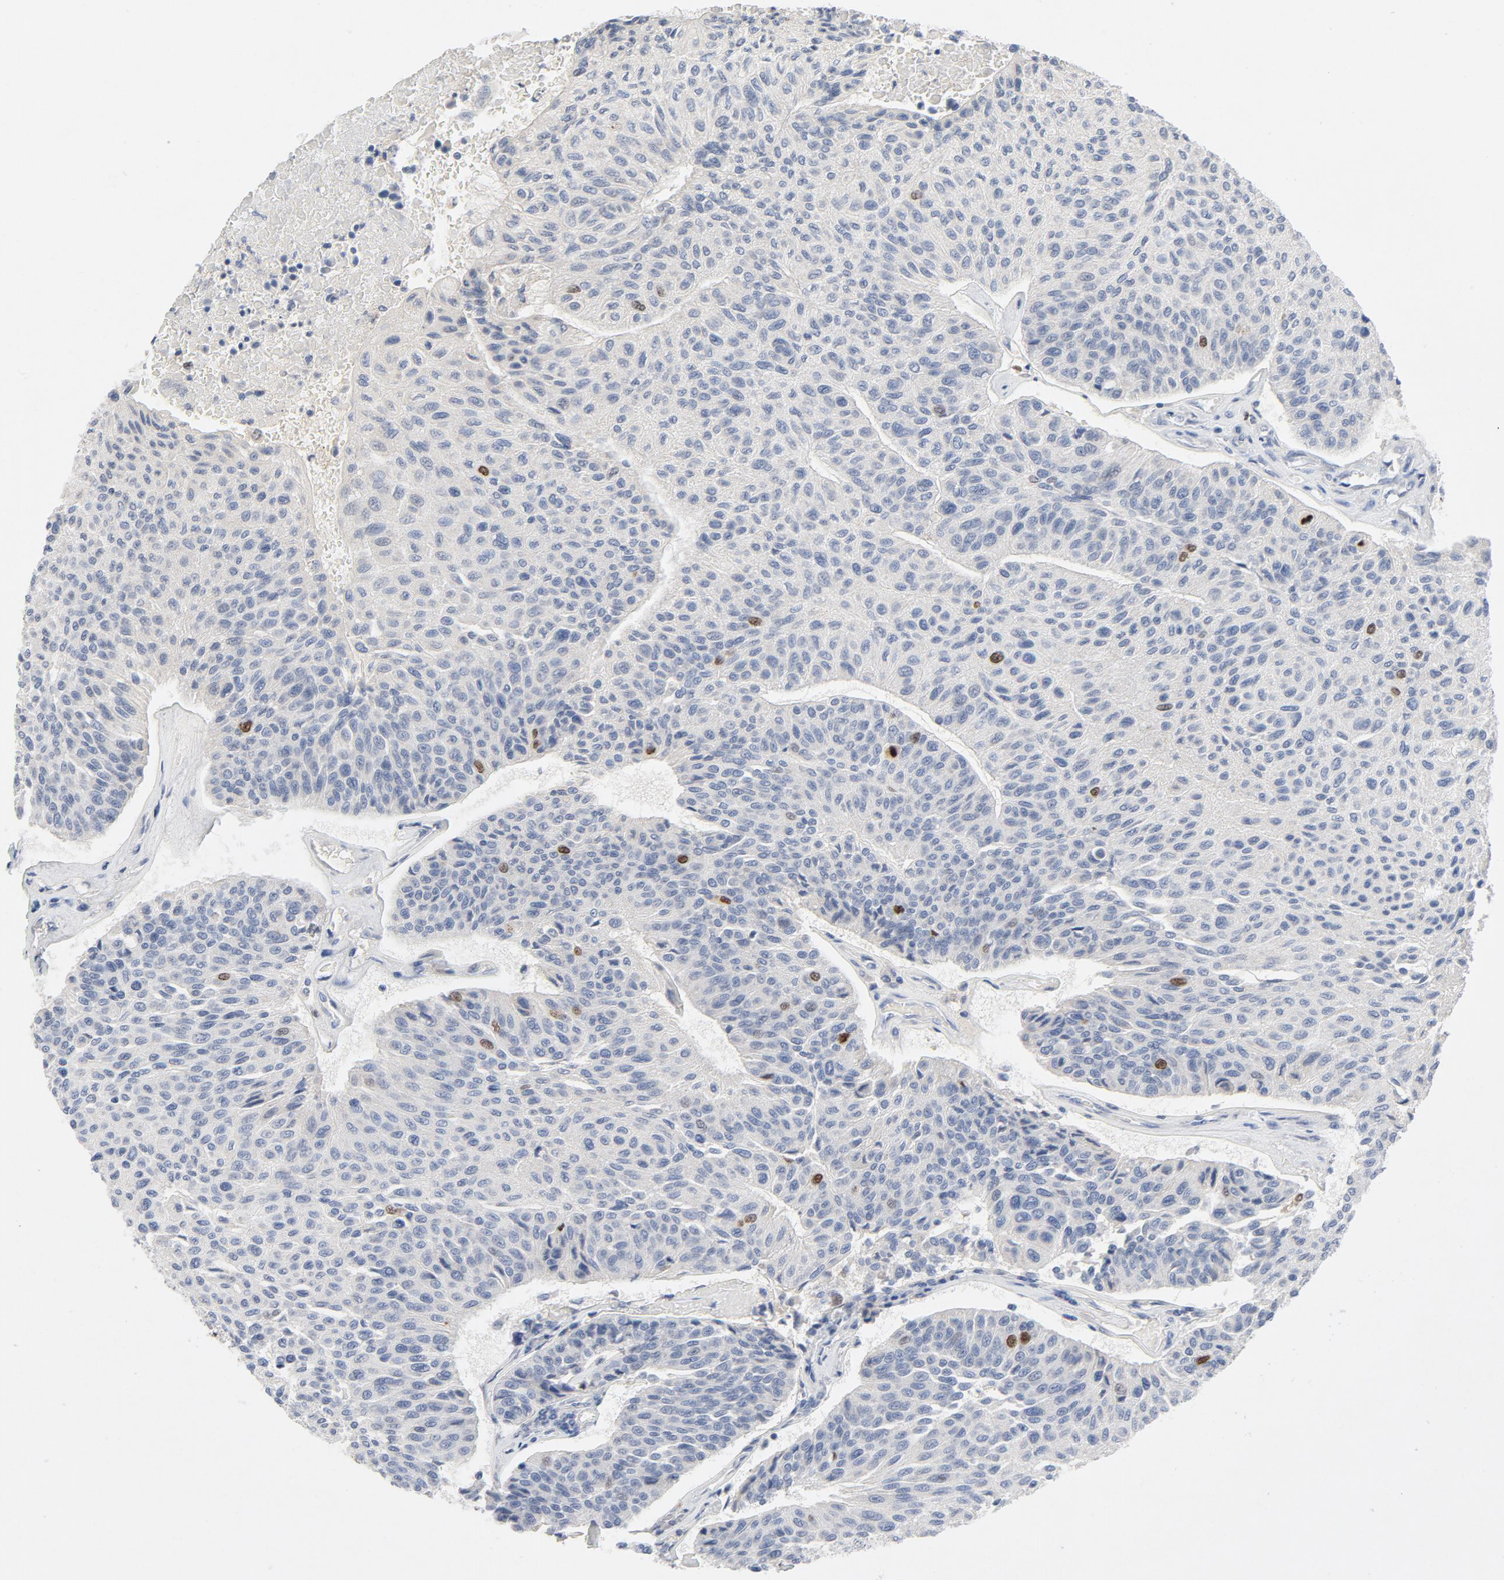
{"staining": {"intensity": "moderate", "quantity": "<25%", "location": "nuclear"}, "tissue": "urothelial cancer", "cell_type": "Tumor cells", "image_type": "cancer", "snomed": [{"axis": "morphology", "description": "Urothelial carcinoma, High grade"}, {"axis": "topography", "description": "Urinary bladder"}], "caption": "Moderate nuclear protein expression is identified in about <25% of tumor cells in high-grade urothelial carcinoma. The protein of interest is stained brown, and the nuclei are stained in blue (DAB (3,3'-diaminobenzidine) IHC with brightfield microscopy, high magnification).", "gene": "BIRC5", "patient": {"sex": "male", "age": 66}}